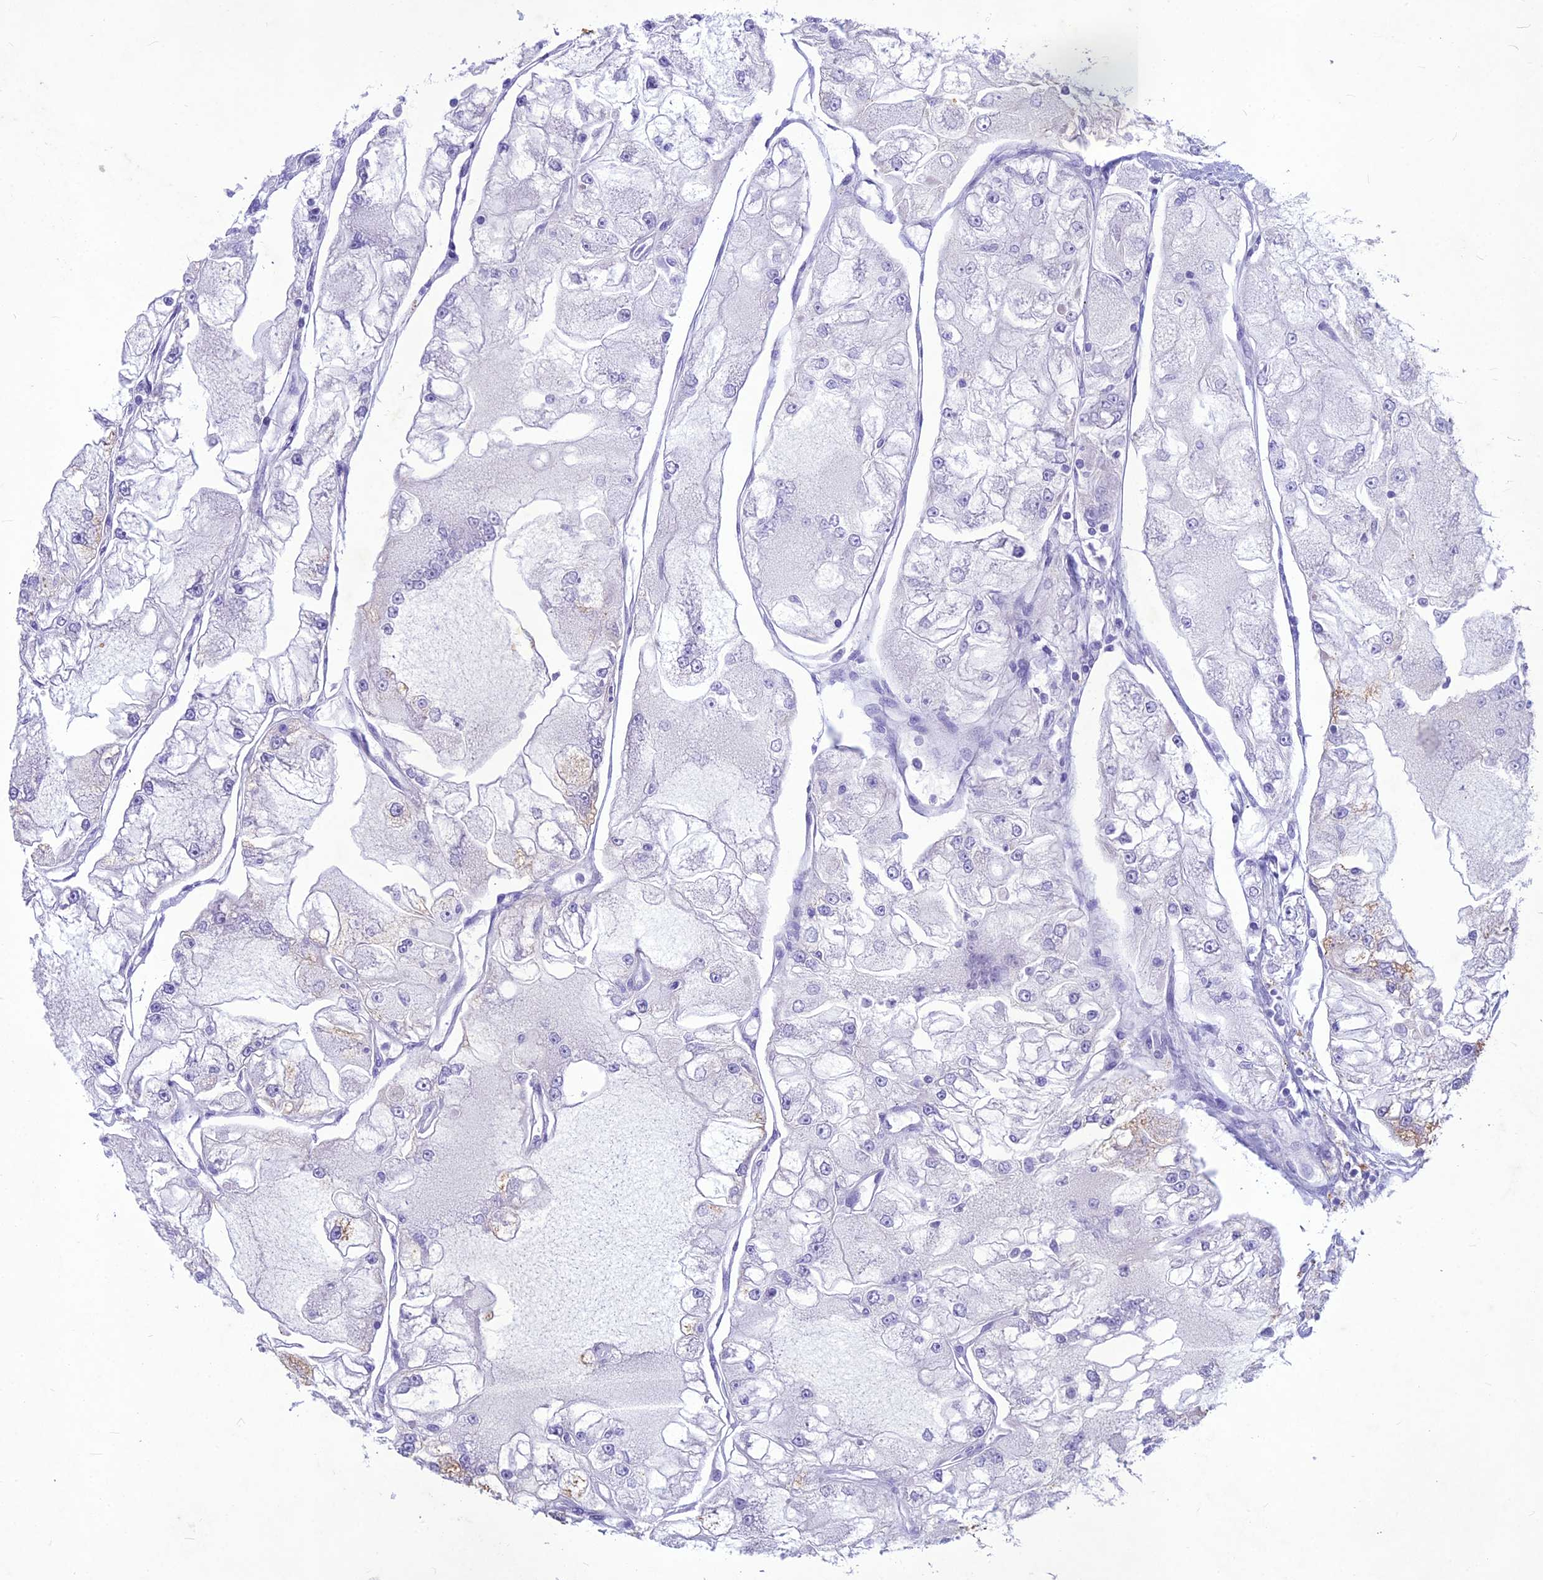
{"staining": {"intensity": "negative", "quantity": "none", "location": "none"}, "tissue": "renal cancer", "cell_type": "Tumor cells", "image_type": "cancer", "snomed": [{"axis": "morphology", "description": "Adenocarcinoma, NOS"}, {"axis": "topography", "description": "Kidney"}], "caption": "The immunohistochemistry histopathology image has no significant expression in tumor cells of renal adenocarcinoma tissue. (Stains: DAB (3,3'-diaminobenzidine) immunohistochemistry (IHC) with hematoxylin counter stain, Microscopy: brightfield microscopy at high magnification).", "gene": "IFT172", "patient": {"sex": "female", "age": 72}}